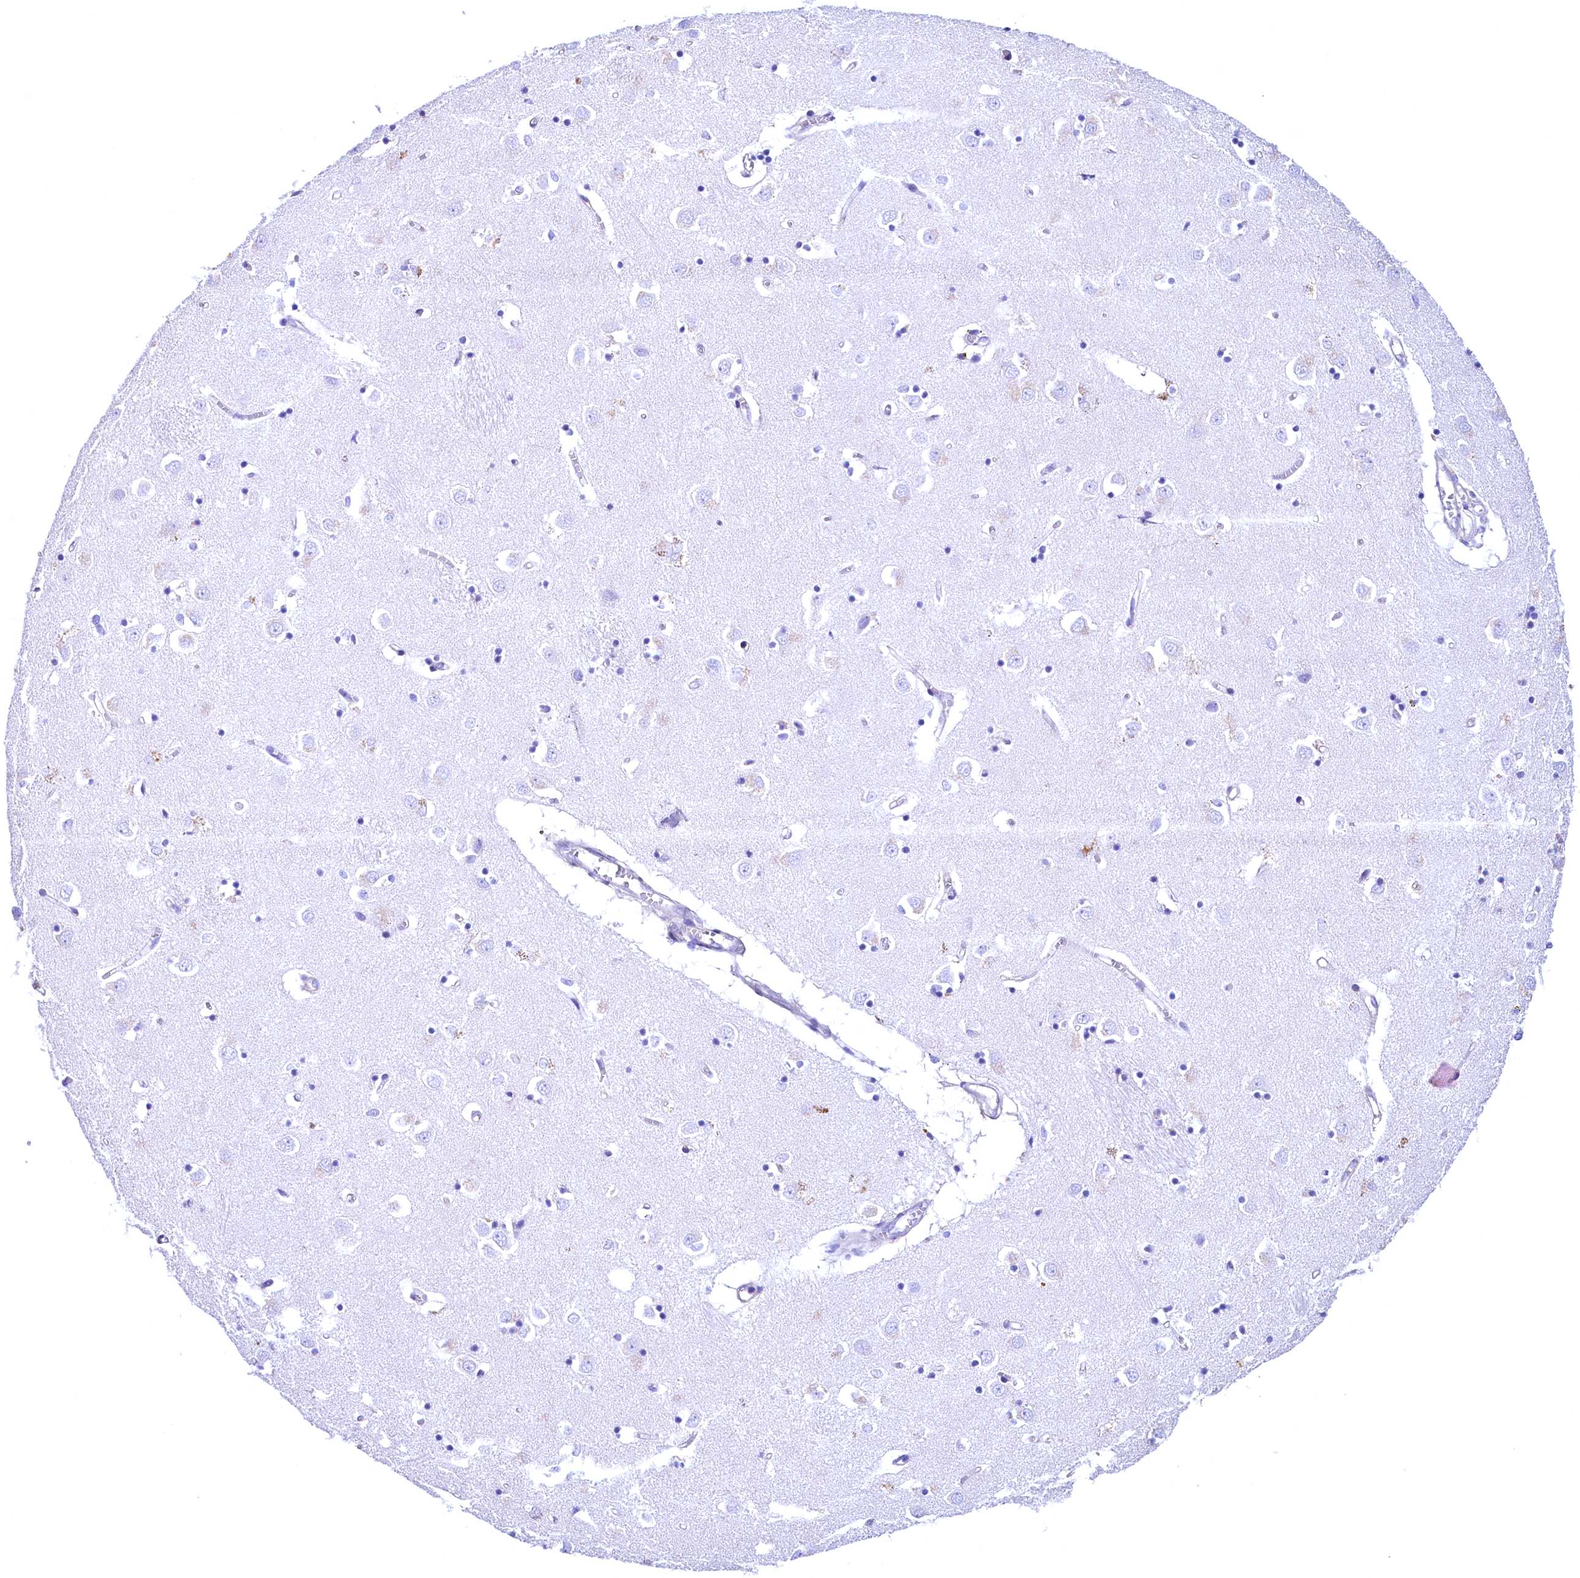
{"staining": {"intensity": "negative", "quantity": "none", "location": "none"}, "tissue": "caudate", "cell_type": "Glial cells", "image_type": "normal", "snomed": [{"axis": "morphology", "description": "Normal tissue, NOS"}, {"axis": "topography", "description": "Lateral ventricle wall"}], "caption": "The image exhibits no significant expression in glial cells of caudate.", "gene": "FLYWCH2", "patient": {"sex": "male", "age": 70}}